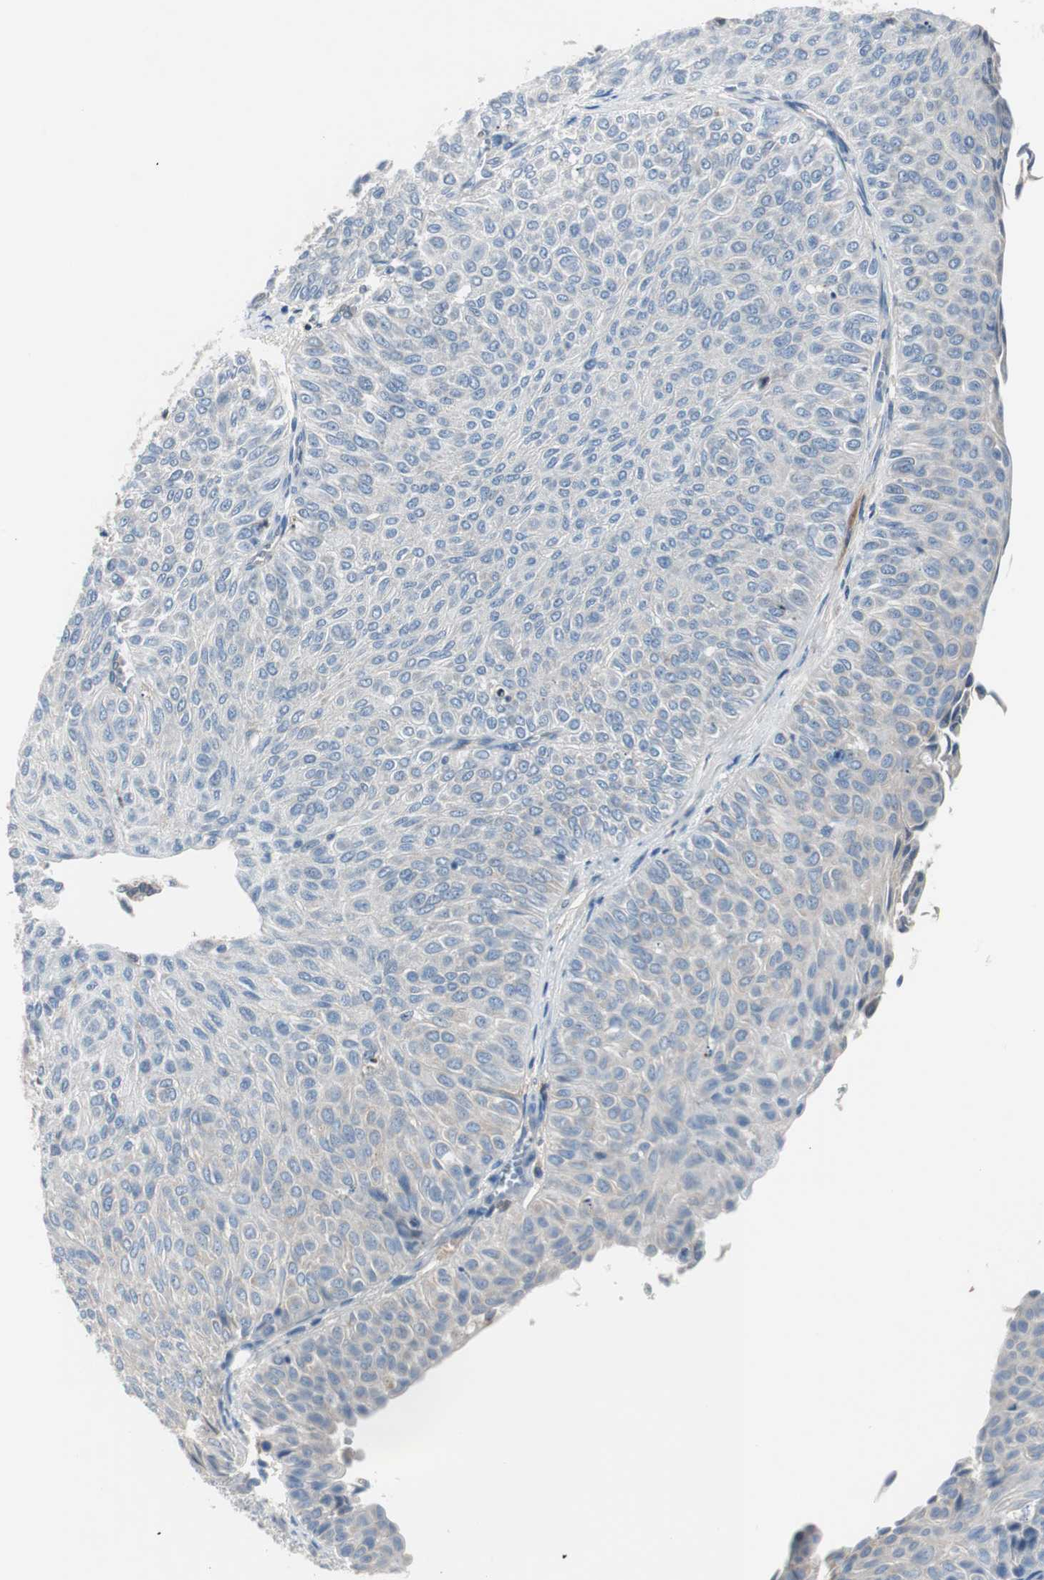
{"staining": {"intensity": "negative", "quantity": "none", "location": "none"}, "tissue": "urothelial cancer", "cell_type": "Tumor cells", "image_type": "cancer", "snomed": [{"axis": "morphology", "description": "Urothelial carcinoma, Low grade"}, {"axis": "topography", "description": "Urinary bladder"}], "caption": "Tumor cells are negative for protein expression in human urothelial cancer.", "gene": "SERPINF1", "patient": {"sex": "male", "age": 78}}